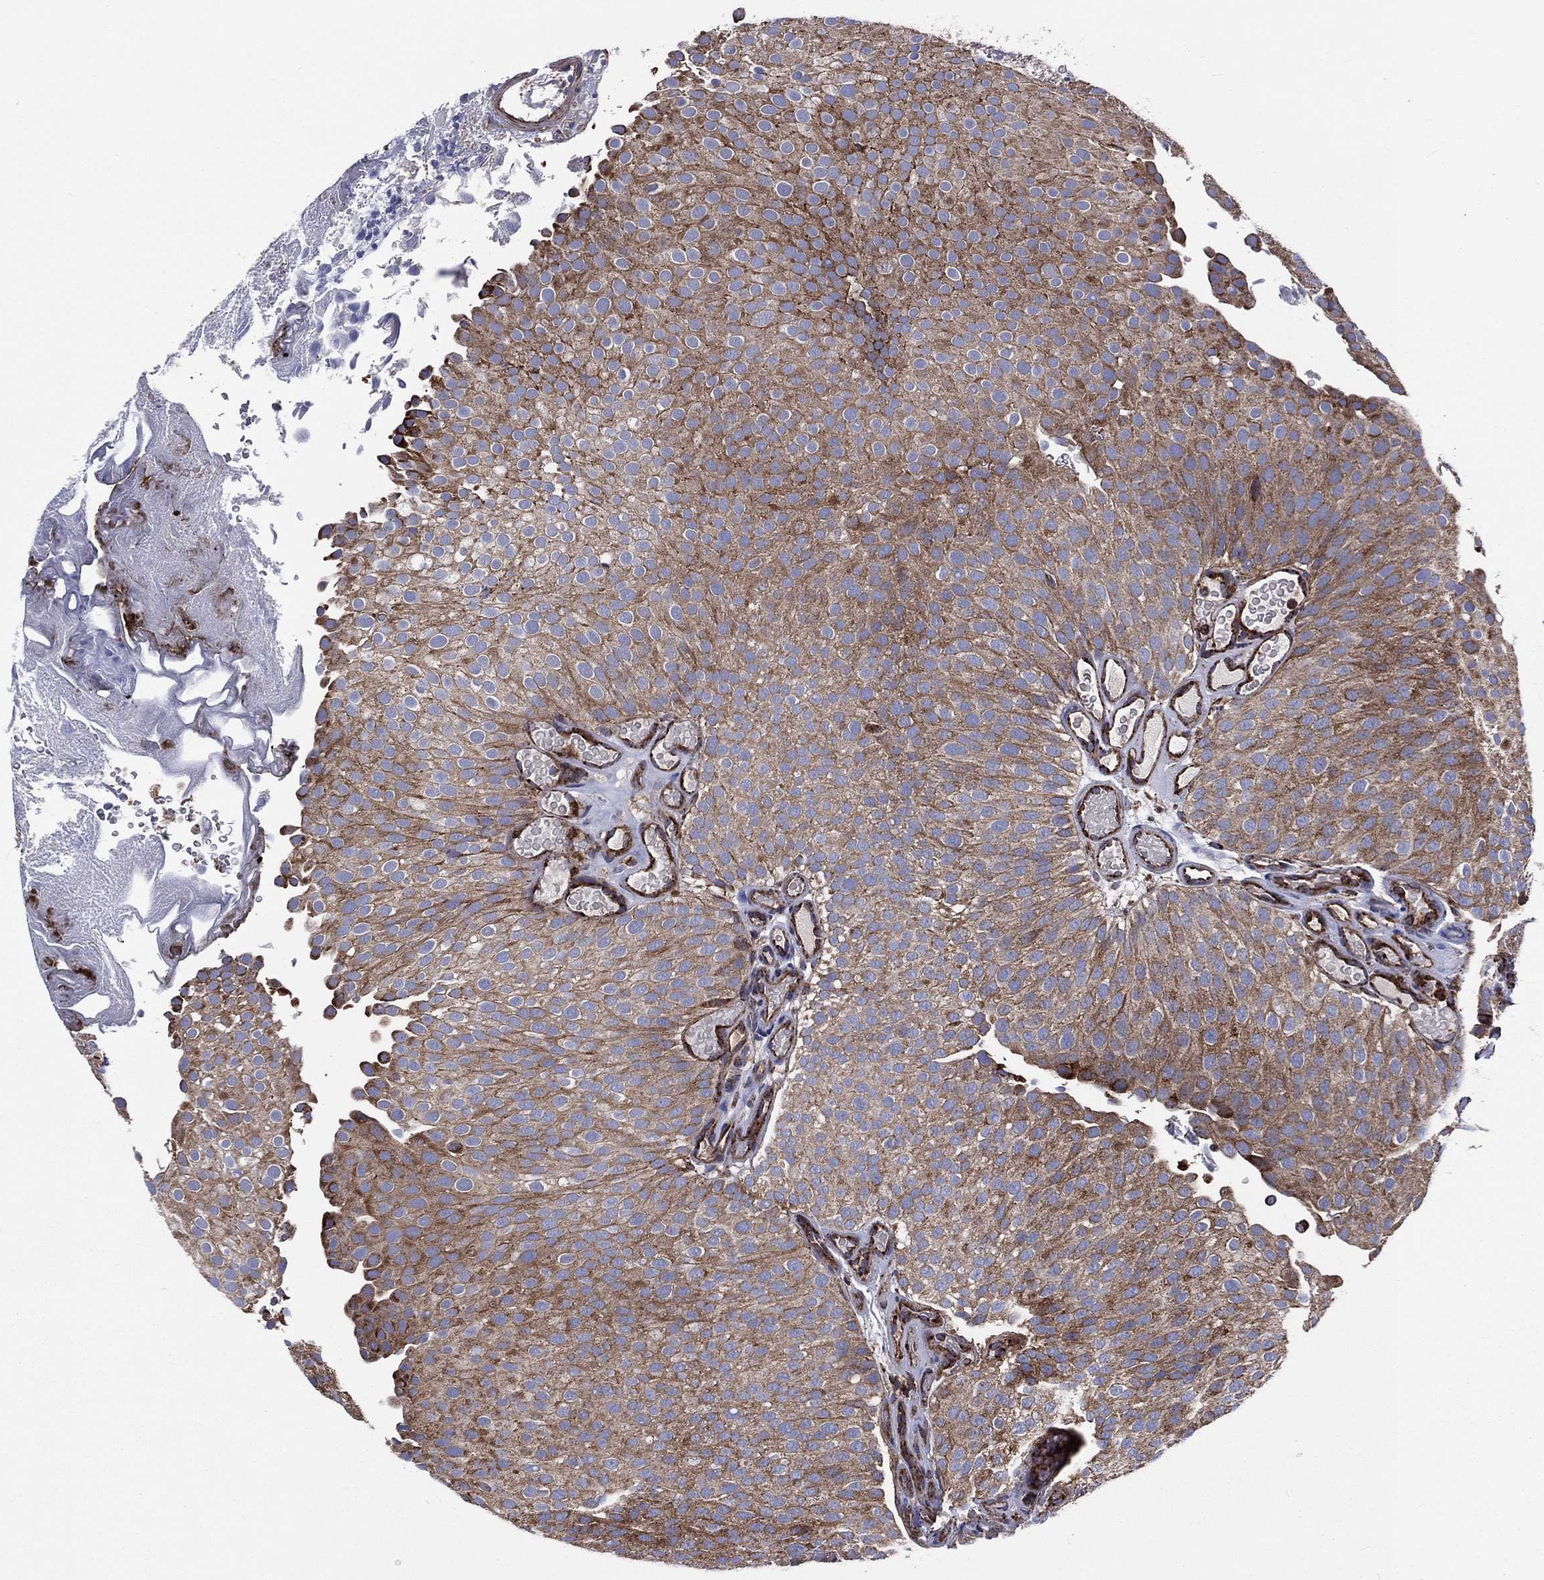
{"staining": {"intensity": "moderate", "quantity": ">75%", "location": "cytoplasmic/membranous"}, "tissue": "urothelial cancer", "cell_type": "Tumor cells", "image_type": "cancer", "snomed": [{"axis": "morphology", "description": "Urothelial carcinoma, Low grade"}, {"axis": "topography", "description": "Urinary bladder"}], "caption": "DAB (3,3'-diaminobenzidine) immunohistochemical staining of human low-grade urothelial carcinoma displays moderate cytoplasmic/membranous protein expression in approximately >75% of tumor cells.", "gene": "ANKRD37", "patient": {"sex": "male", "age": 78}}